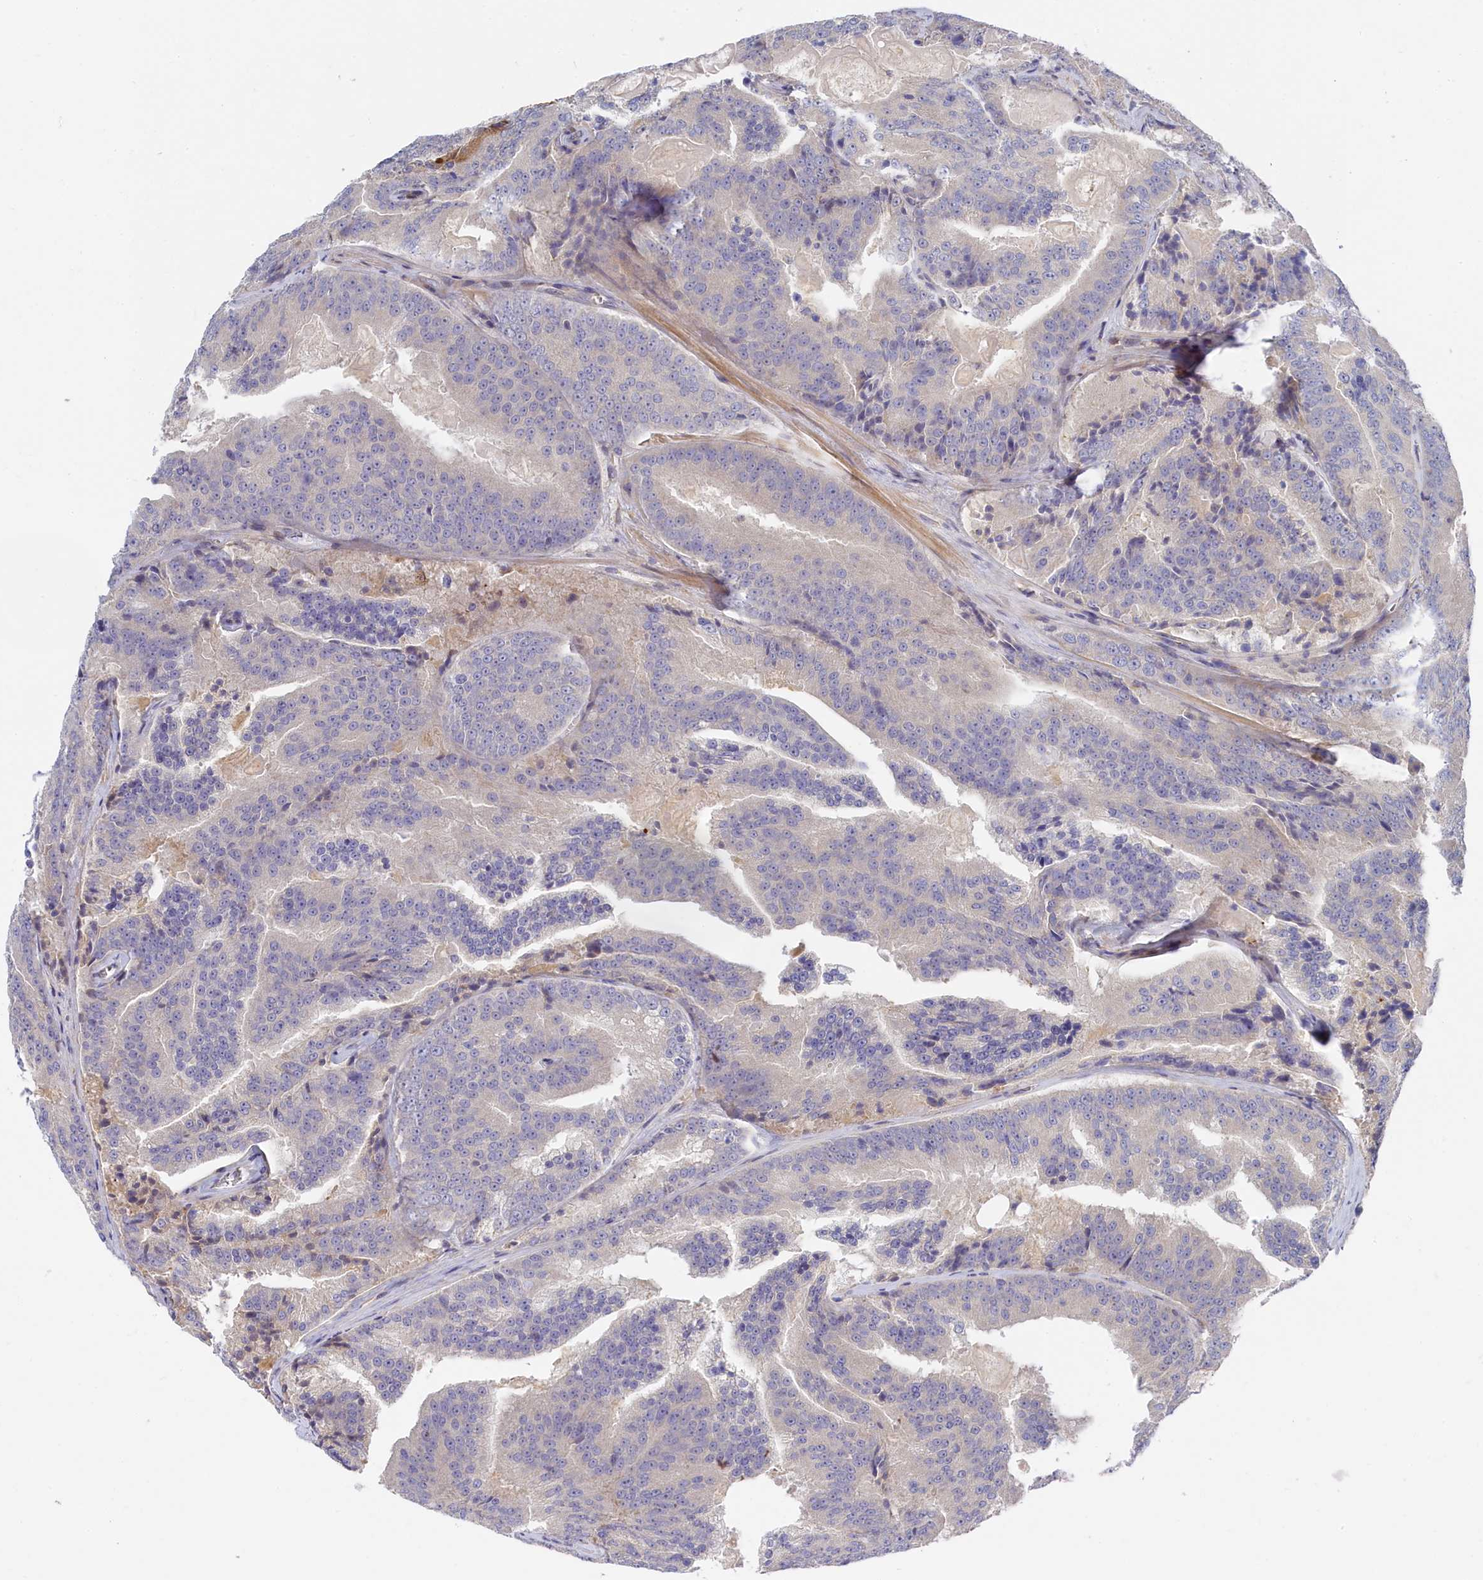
{"staining": {"intensity": "negative", "quantity": "none", "location": "none"}, "tissue": "prostate cancer", "cell_type": "Tumor cells", "image_type": "cancer", "snomed": [{"axis": "morphology", "description": "Adenocarcinoma, High grade"}, {"axis": "topography", "description": "Prostate"}], "caption": "Immunohistochemistry (IHC) histopathology image of human adenocarcinoma (high-grade) (prostate) stained for a protein (brown), which displays no positivity in tumor cells. (DAB immunohistochemistry (IHC) visualized using brightfield microscopy, high magnification).", "gene": "SPATA5L1", "patient": {"sex": "male", "age": 61}}